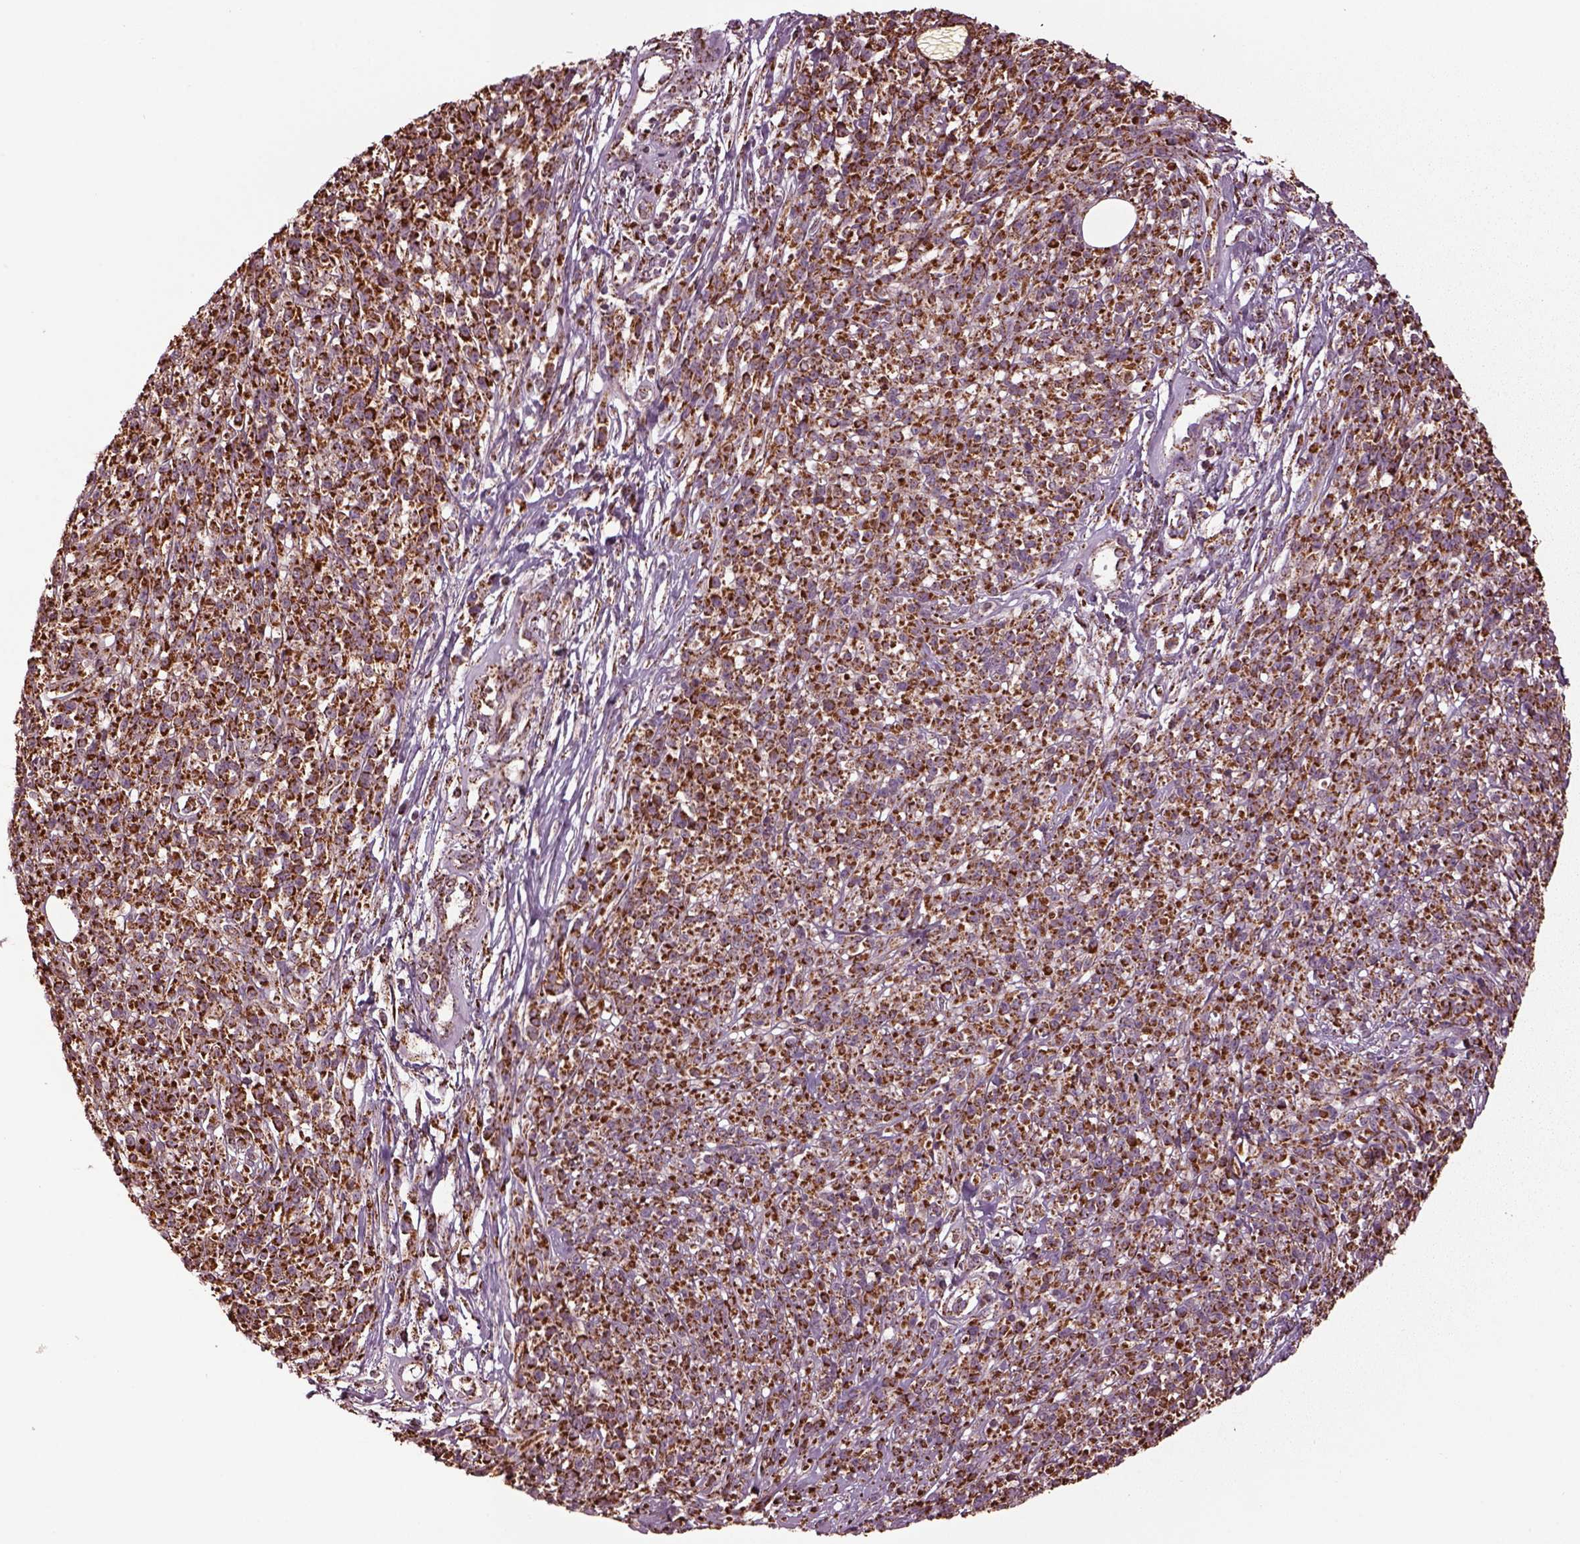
{"staining": {"intensity": "moderate", "quantity": ">75%", "location": "cytoplasmic/membranous"}, "tissue": "melanoma", "cell_type": "Tumor cells", "image_type": "cancer", "snomed": [{"axis": "morphology", "description": "Malignant melanoma, NOS"}, {"axis": "topography", "description": "Skin"}, {"axis": "topography", "description": "Skin of trunk"}], "caption": "Protein expression analysis of human malignant melanoma reveals moderate cytoplasmic/membranous staining in about >75% of tumor cells.", "gene": "TMEM254", "patient": {"sex": "male", "age": 74}}